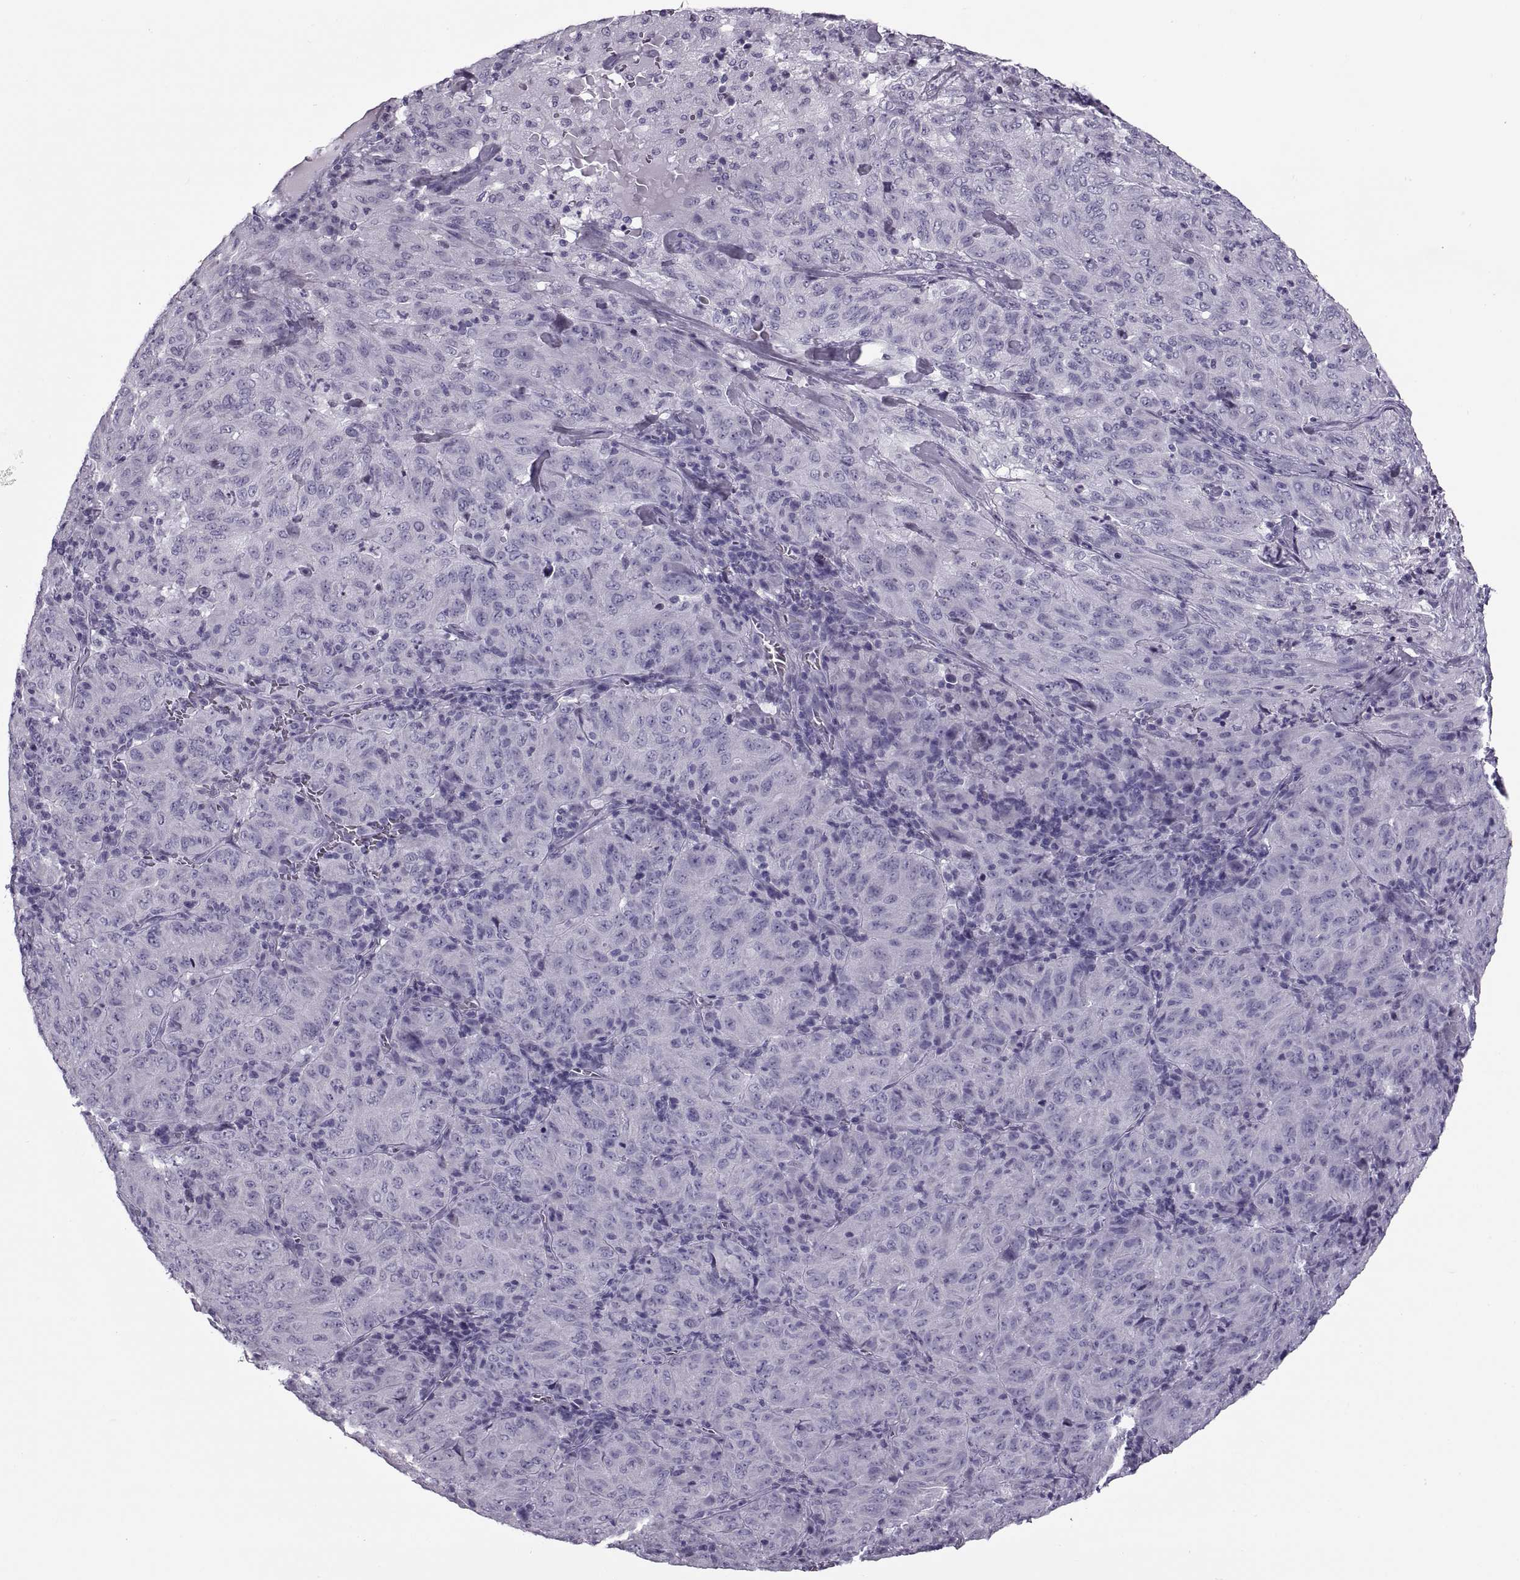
{"staining": {"intensity": "negative", "quantity": "none", "location": "none"}, "tissue": "pancreatic cancer", "cell_type": "Tumor cells", "image_type": "cancer", "snomed": [{"axis": "morphology", "description": "Adenocarcinoma, NOS"}, {"axis": "topography", "description": "Pancreas"}], "caption": "Immunohistochemistry (IHC) of adenocarcinoma (pancreatic) shows no expression in tumor cells.", "gene": "RLBP1", "patient": {"sex": "male", "age": 63}}